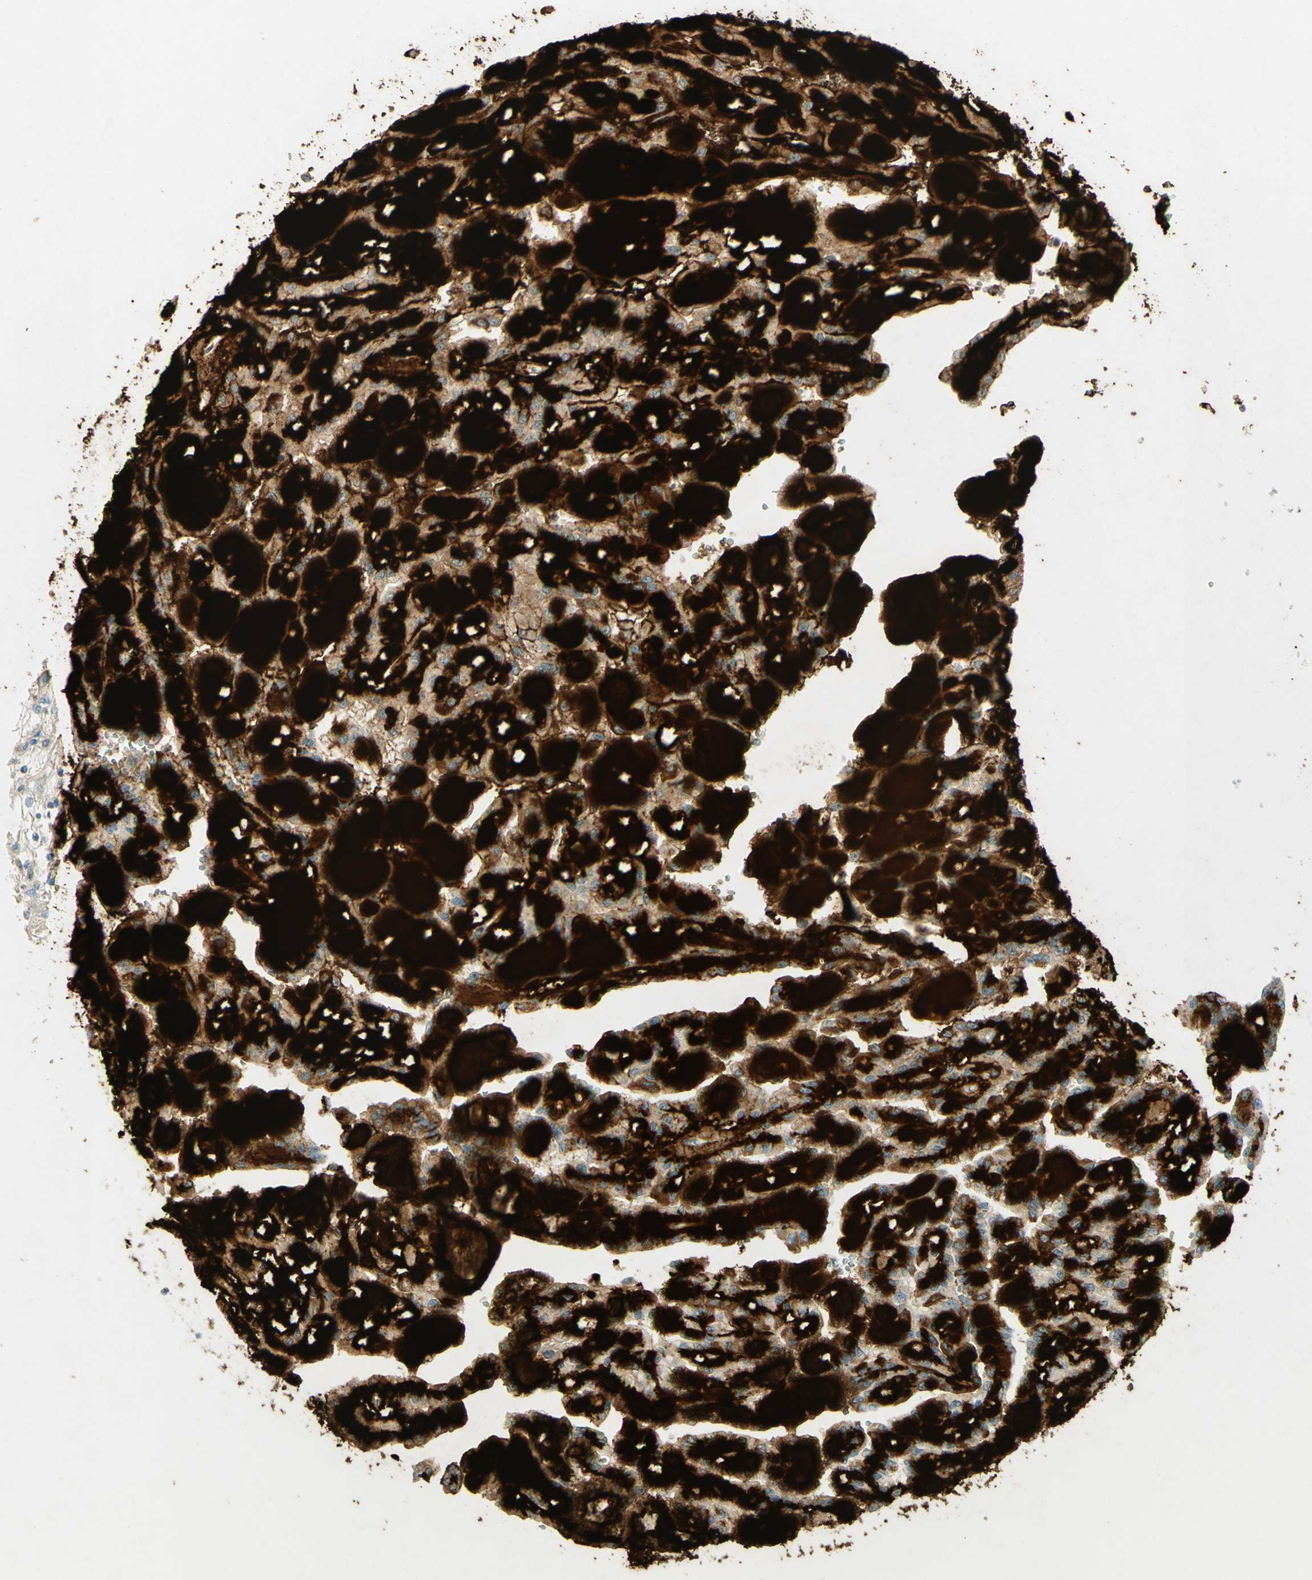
{"staining": {"intensity": "weak", "quantity": ">75%", "location": "cytoplasmic/membranous"}, "tissue": "renal cancer", "cell_type": "Tumor cells", "image_type": "cancer", "snomed": [{"axis": "morphology", "description": "Adenocarcinoma, NOS"}, {"axis": "topography", "description": "Kidney"}], "caption": "IHC photomicrograph of neoplastic tissue: human renal cancer (adenocarcinoma) stained using immunohistochemistry (IHC) reveals low levels of weak protein expression localized specifically in the cytoplasmic/membranous of tumor cells, appearing as a cytoplasmic/membranous brown color.", "gene": "TNN", "patient": {"sex": "male", "age": 63}}